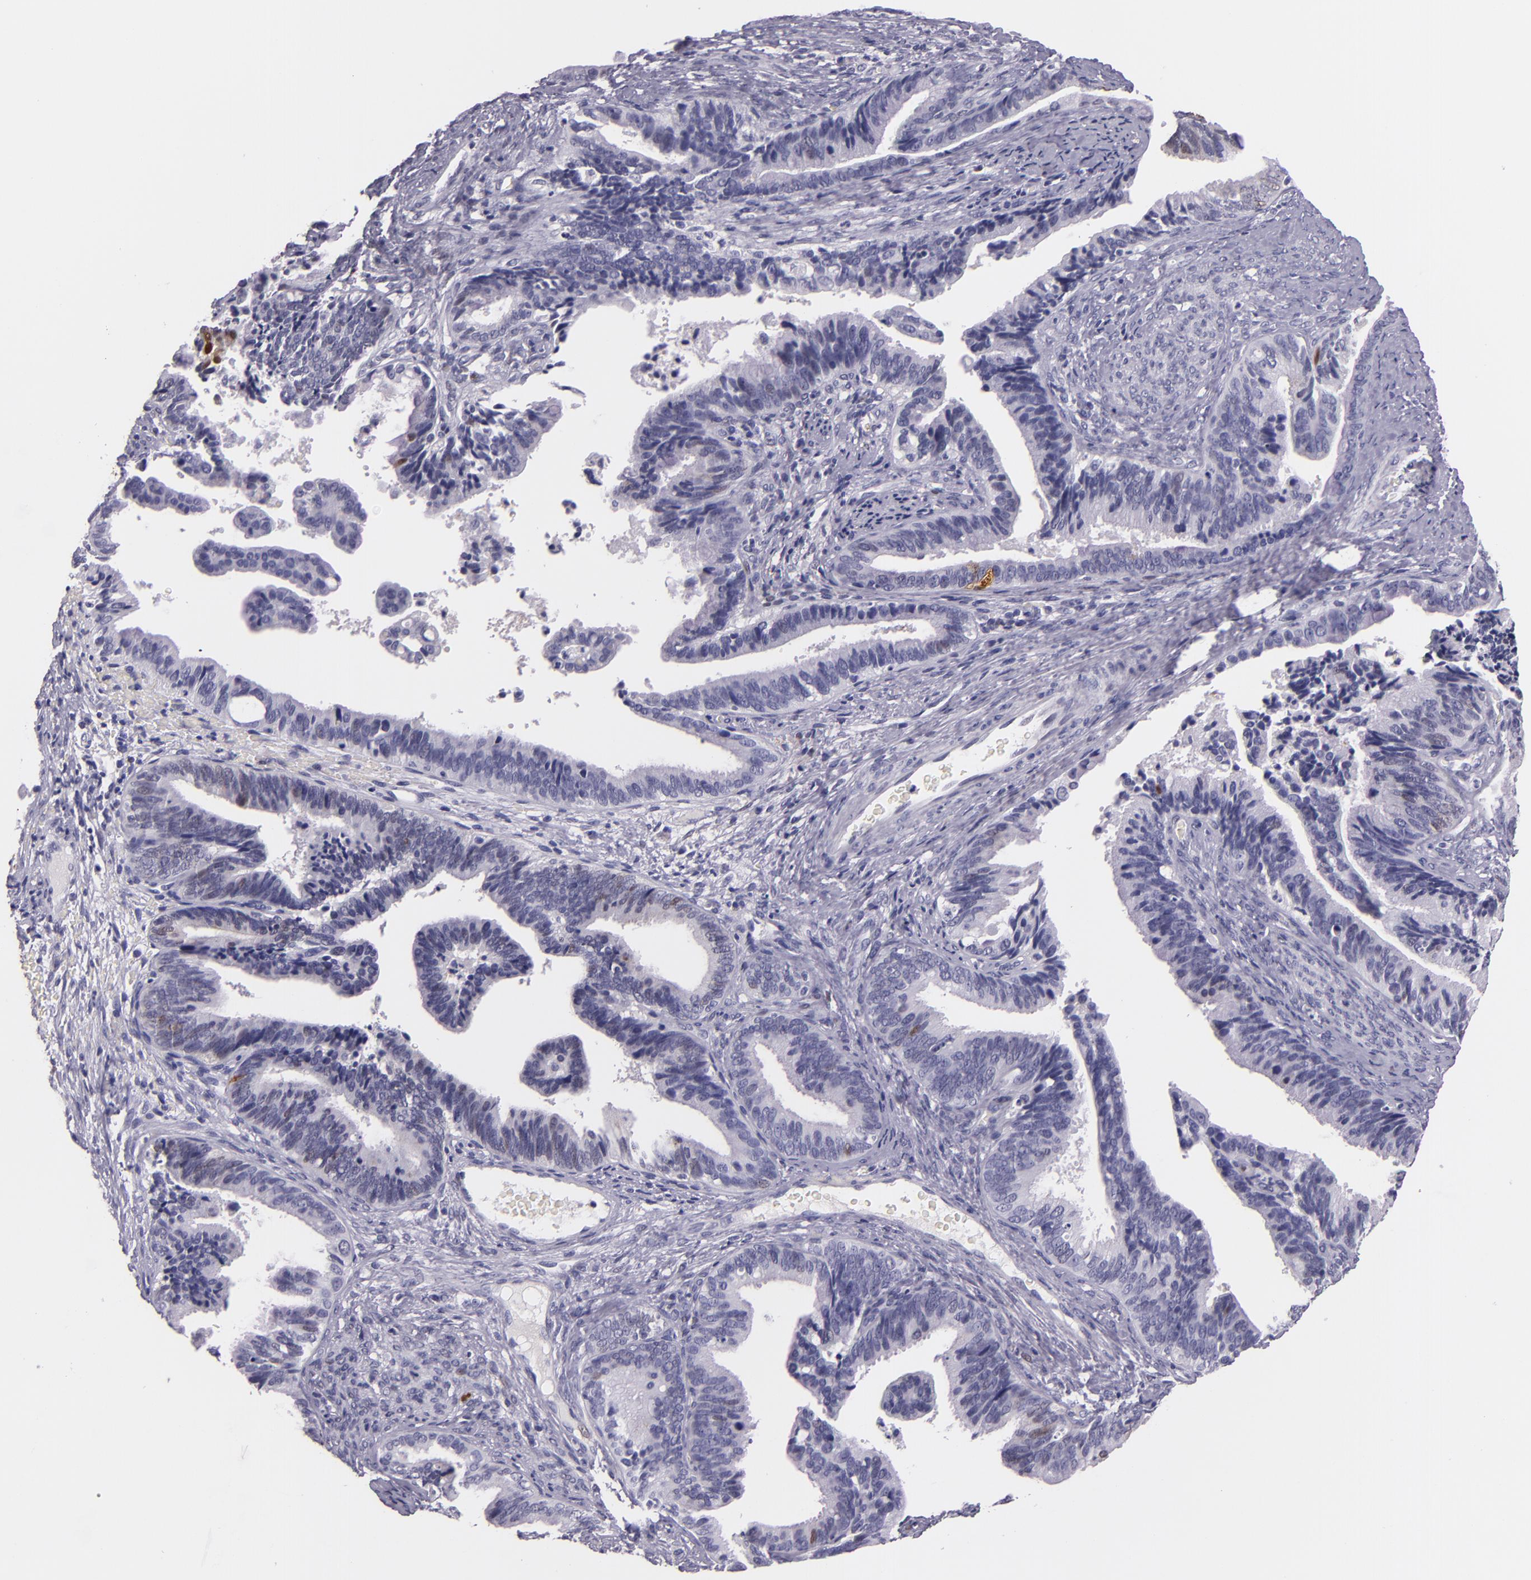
{"staining": {"intensity": "negative", "quantity": "none", "location": "none"}, "tissue": "cervical cancer", "cell_type": "Tumor cells", "image_type": "cancer", "snomed": [{"axis": "morphology", "description": "Adenocarcinoma, NOS"}, {"axis": "topography", "description": "Cervix"}], "caption": "This is an immunohistochemistry (IHC) image of cervical adenocarcinoma. There is no positivity in tumor cells.", "gene": "MT1A", "patient": {"sex": "female", "age": 47}}